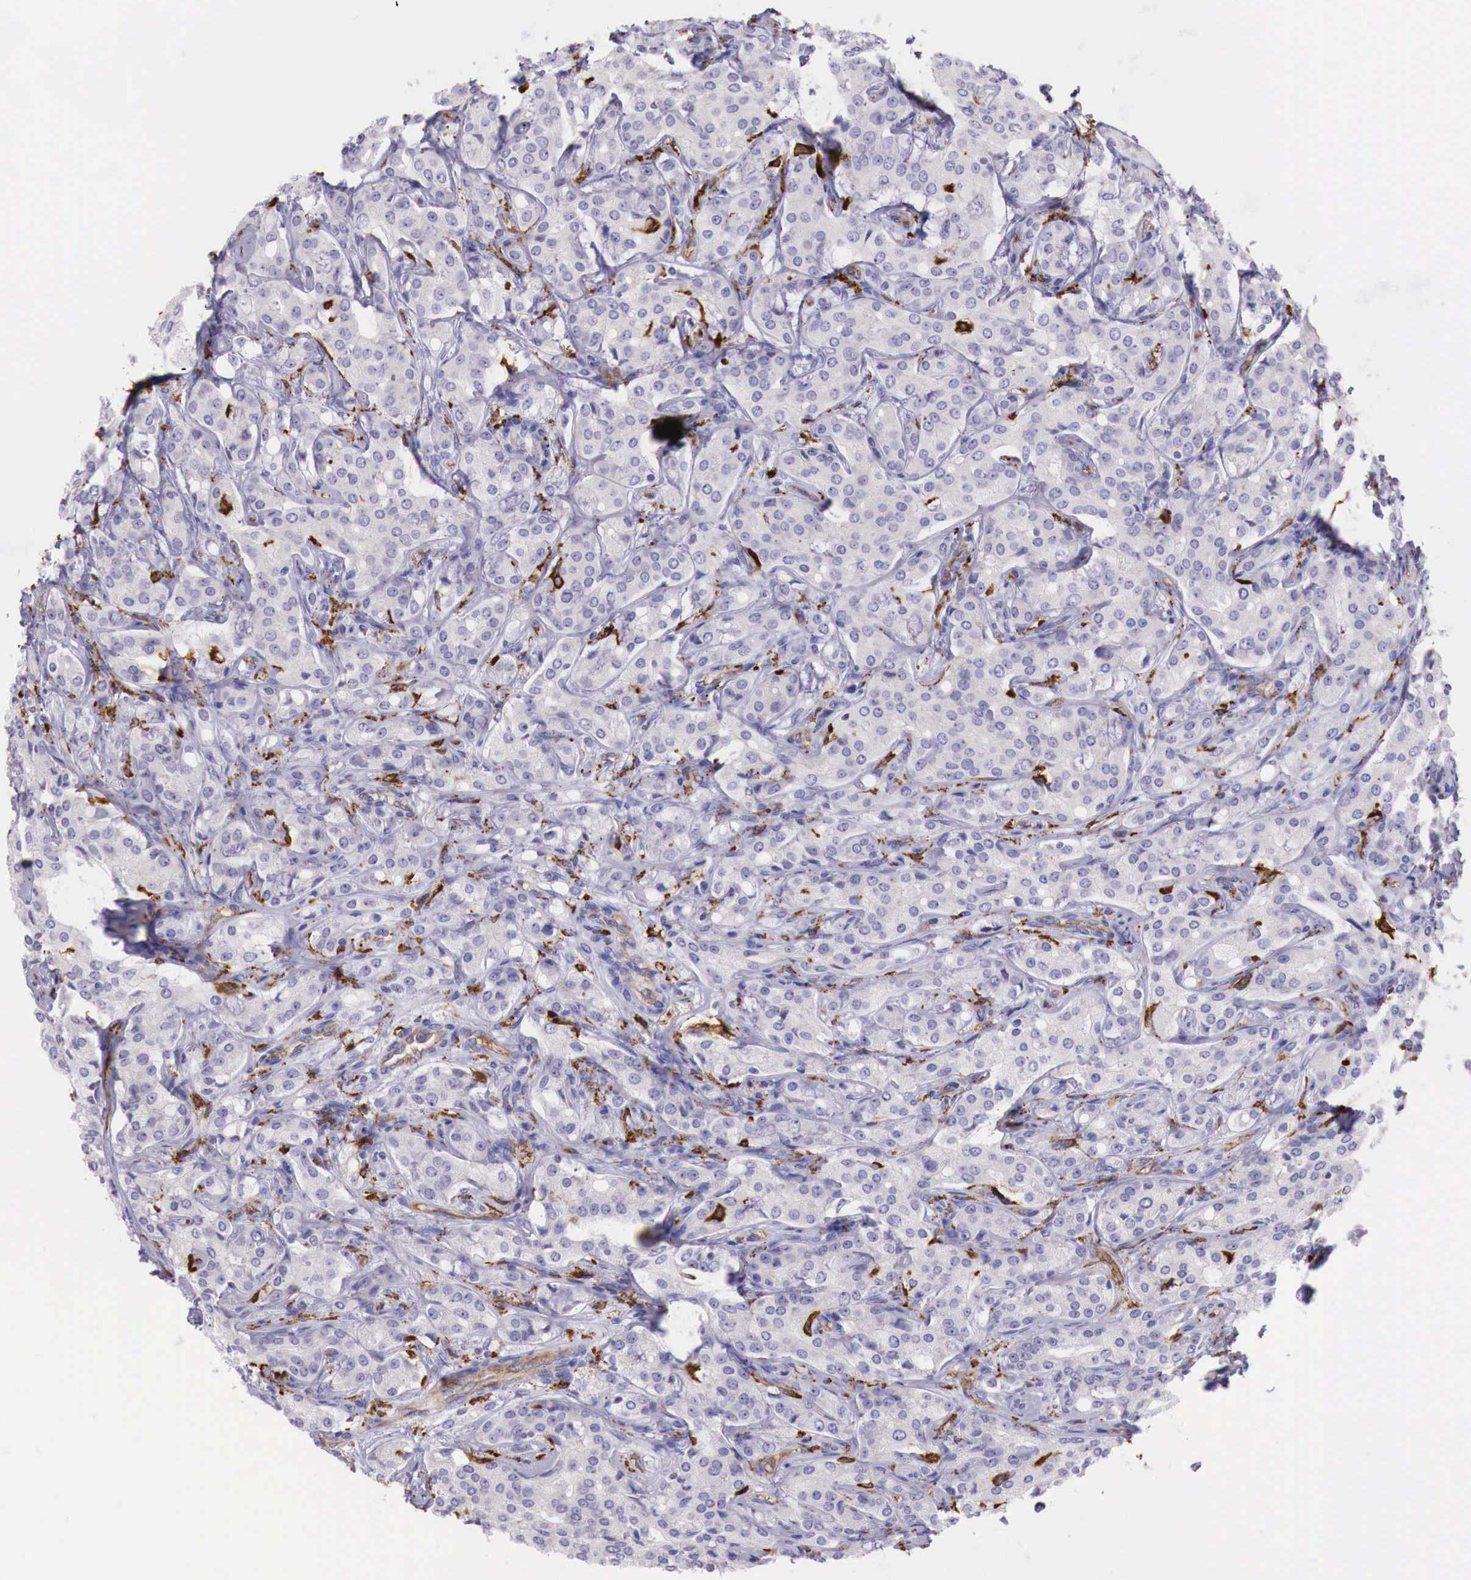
{"staining": {"intensity": "negative", "quantity": "none", "location": "none"}, "tissue": "prostate cancer", "cell_type": "Tumor cells", "image_type": "cancer", "snomed": [{"axis": "morphology", "description": "Adenocarcinoma, Medium grade"}, {"axis": "topography", "description": "Prostate"}], "caption": "Tumor cells are negative for protein expression in human prostate cancer (adenocarcinoma (medium-grade)).", "gene": "MSR1", "patient": {"sex": "male", "age": 72}}